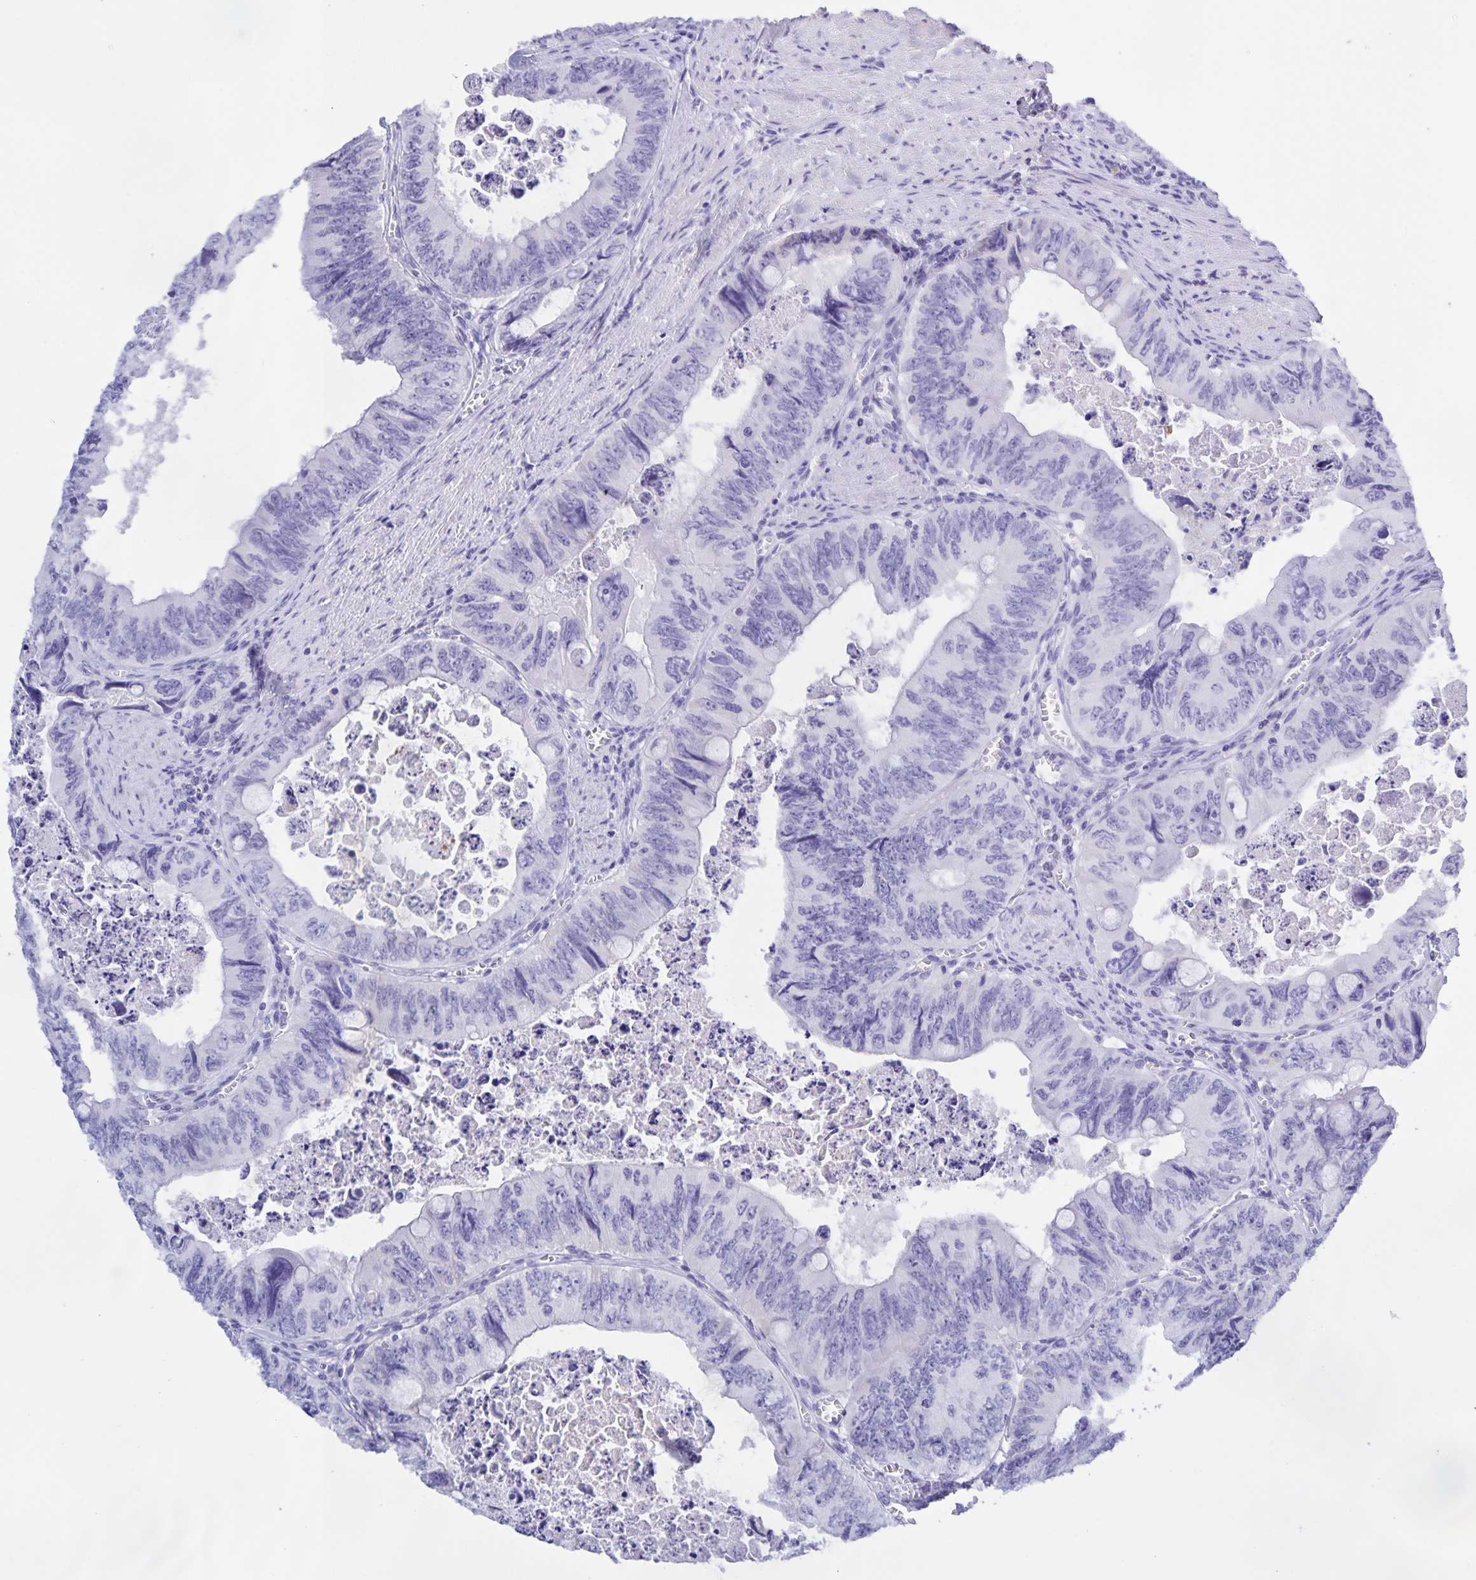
{"staining": {"intensity": "negative", "quantity": "none", "location": "none"}, "tissue": "colorectal cancer", "cell_type": "Tumor cells", "image_type": "cancer", "snomed": [{"axis": "morphology", "description": "Adenocarcinoma, NOS"}, {"axis": "topography", "description": "Colon"}], "caption": "This is an immunohistochemistry photomicrograph of colorectal adenocarcinoma. There is no positivity in tumor cells.", "gene": "CATSPER4", "patient": {"sex": "female", "age": 84}}